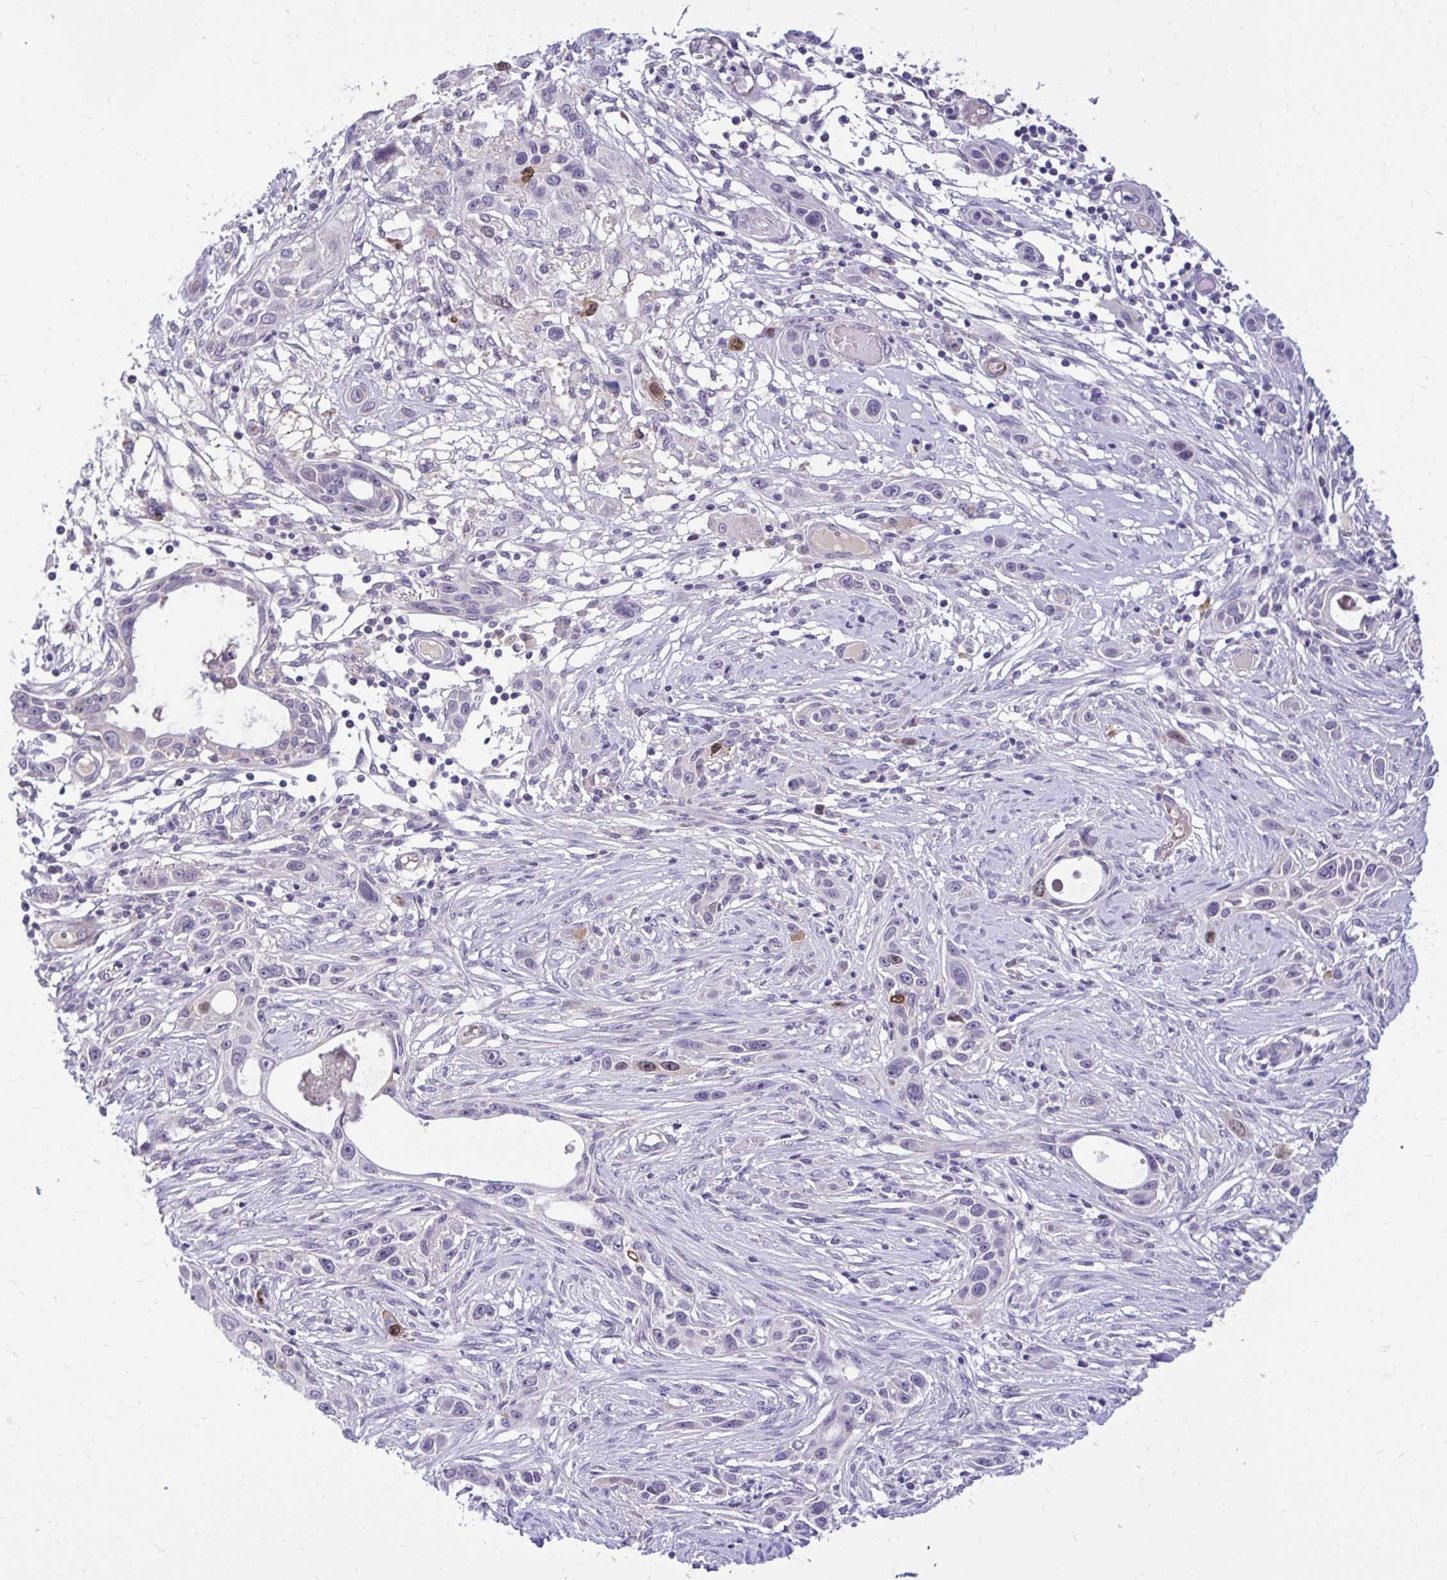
{"staining": {"intensity": "moderate", "quantity": "<25%", "location": "nuclear"}, "tissue": "skin cancer", "cell_type": "Tumor cells", "image_type": "cancer", "snomed": [{"axis": "morphology", "description": "Squamous cell carcinoma, NOS"}, {"axis": "topography", "description": "Skin"}], "caption": "An image of skin cancer stained for a protein displays moderate nuclear brown staining in tumor cells. (brown staining indicates protein expression, while blue staining denotes nuclei).", "gene": "CDC20", "patient": {"sex": "female", "age": 69}}